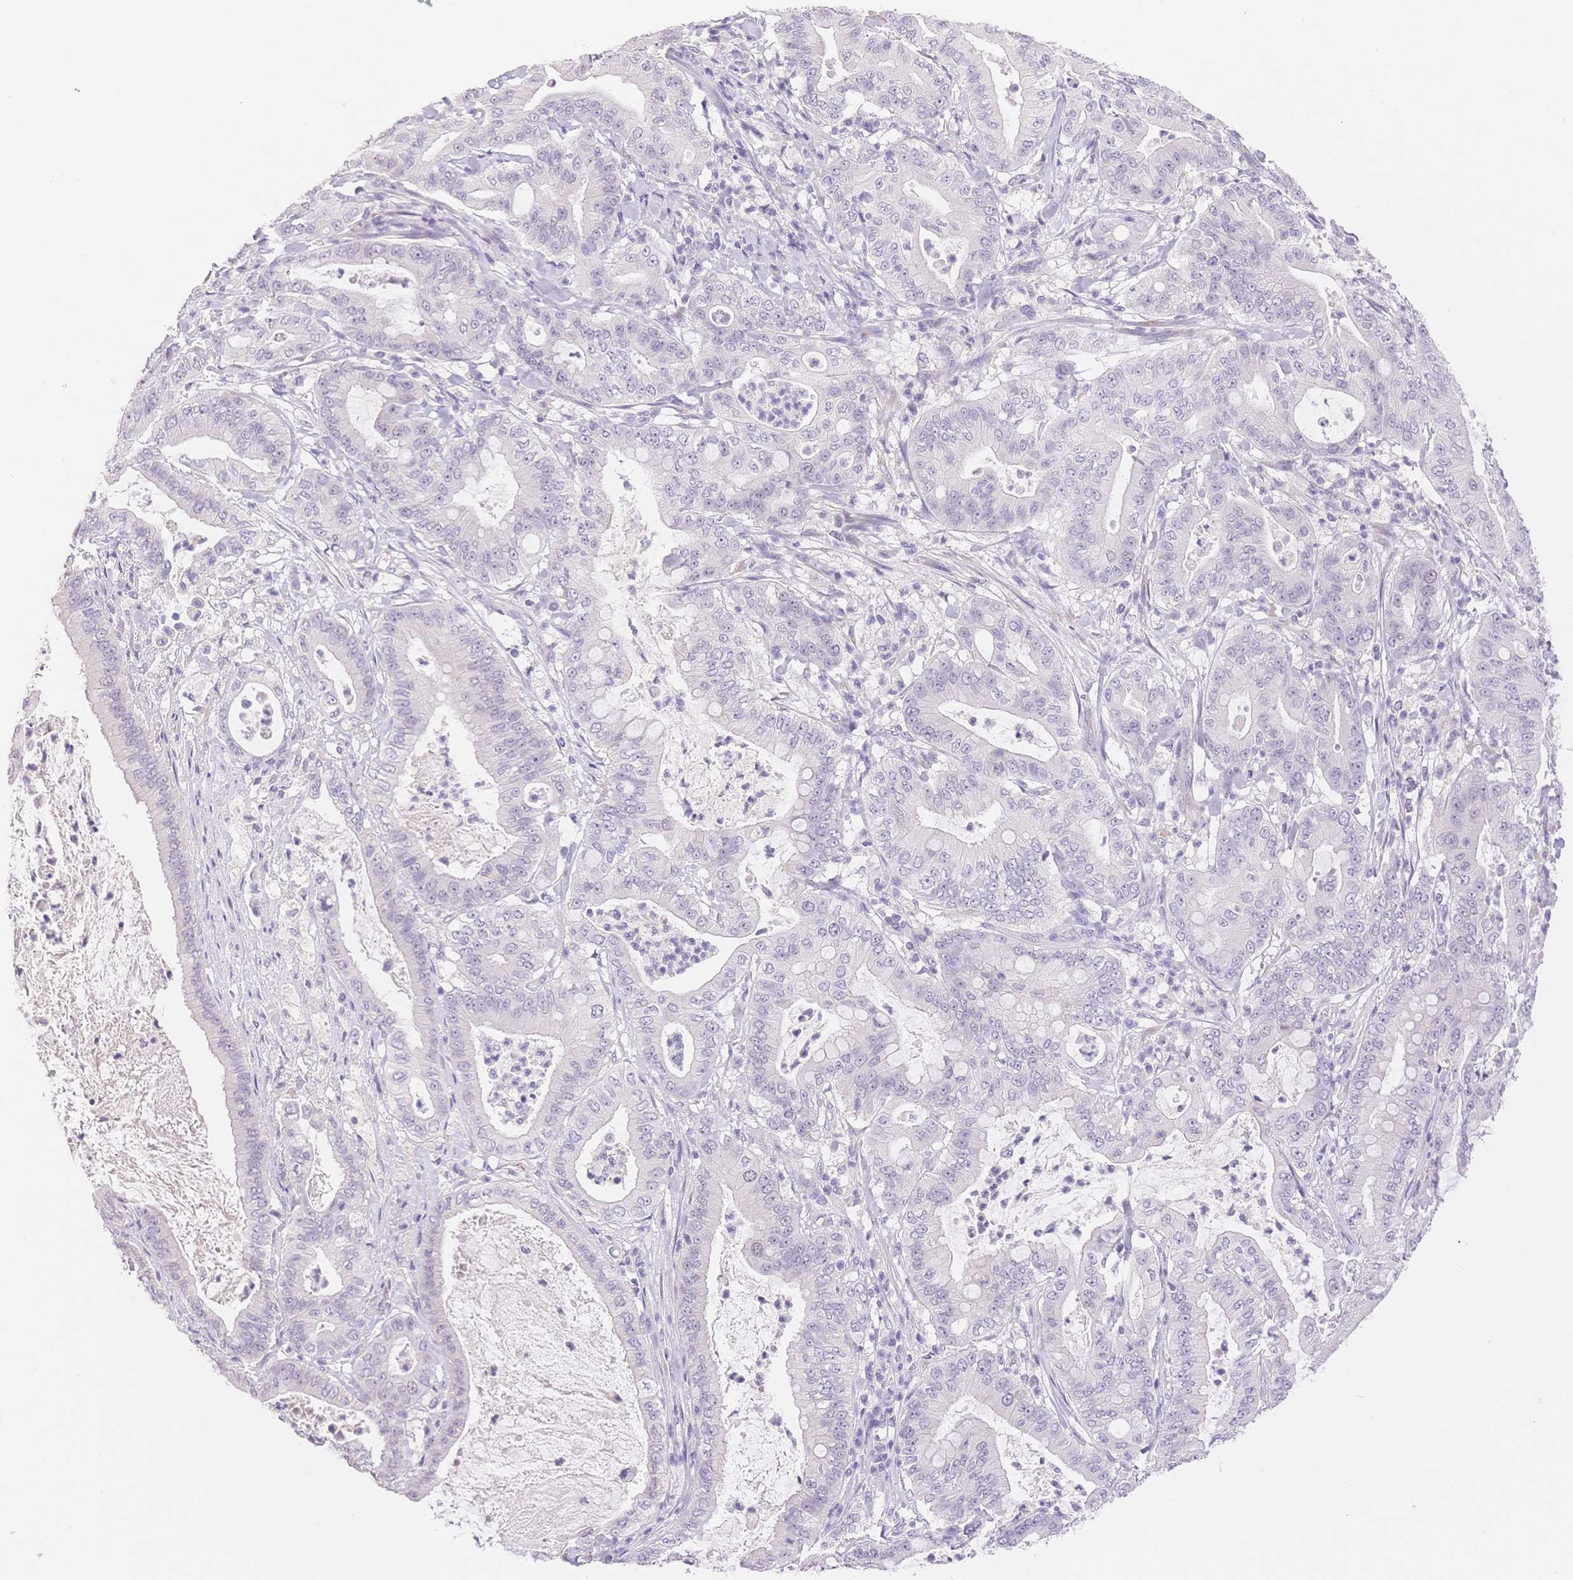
{"staining": {"intensity": "negative", "quantity": "none", "location": "none"}, "tissue": "pancreatic cancer", "cell_type": "Tumor cells", "image_type": "cancer", "snomed": [{"axis": "morphology", "description": "Adenocarcinoma, NOS"}, {"axis": "topography", "description": "Pancreas"}], "caption": "Immunohistochemistry (IHC) photomicrograph of pancreatic adenocarcinoma stained for a protein (brown), which demonstrates no staining in tumor cells.", "gene": "MYOM1", "patient": {"sex": "male", "age": 71}}